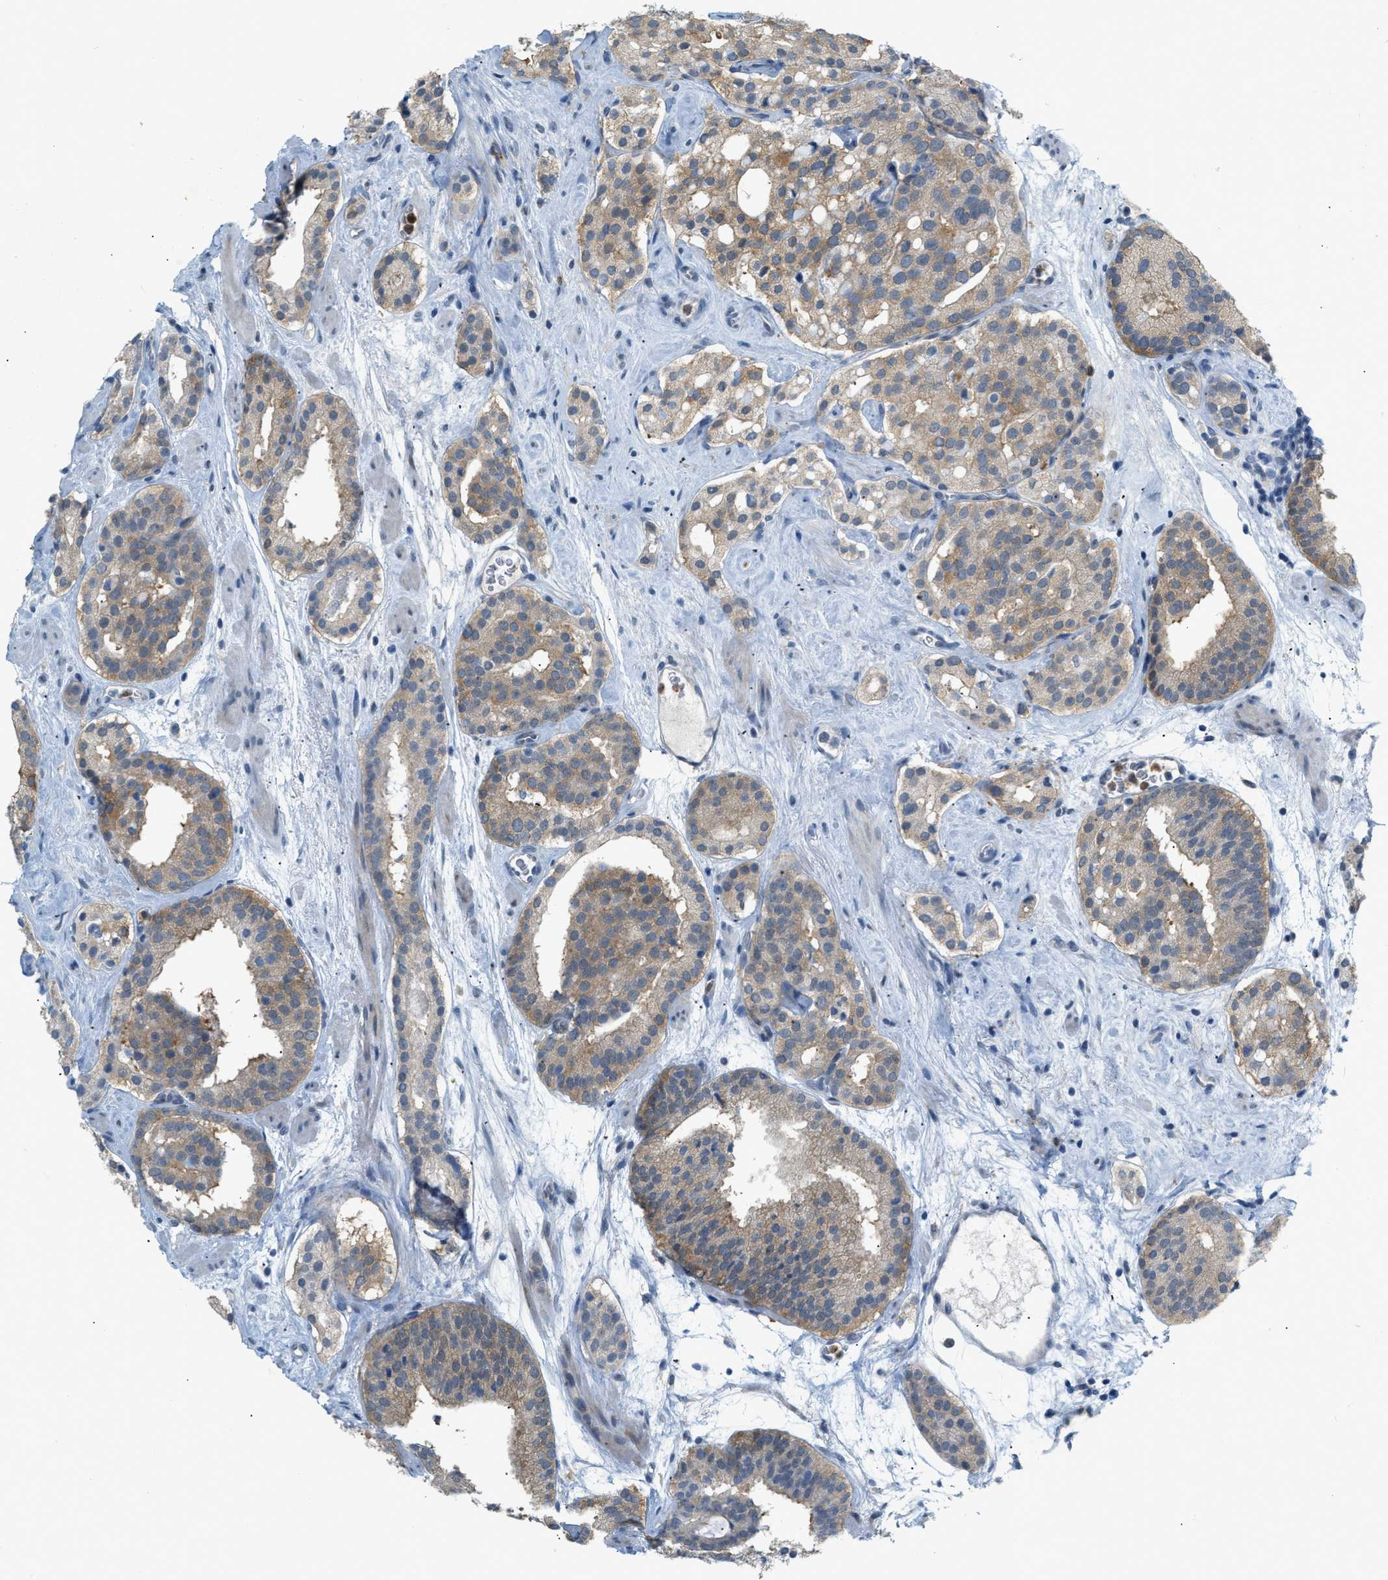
{"staining": {"intensity": "moderate", "quantity": ">75%", "location": "cytoplasmic/membranous"}, "tissue": "prostate cancer", "cell_type": "Tumor cells", "image_type": "cancer", "snomed": [{"axis": "morphology", "description": "Adenocarcinoma, Low grade"}, {"axis": "topography", "description": "Prostate"}], "caption": "Immunohistochemical staining of human prostate cancer demonstrates medium levels of moderate cytoplasmic/membranous protein positivity in about >75% of tumor cells.", "gene": "ZNF408", "patient": {"sex": "male", "age": 69}}